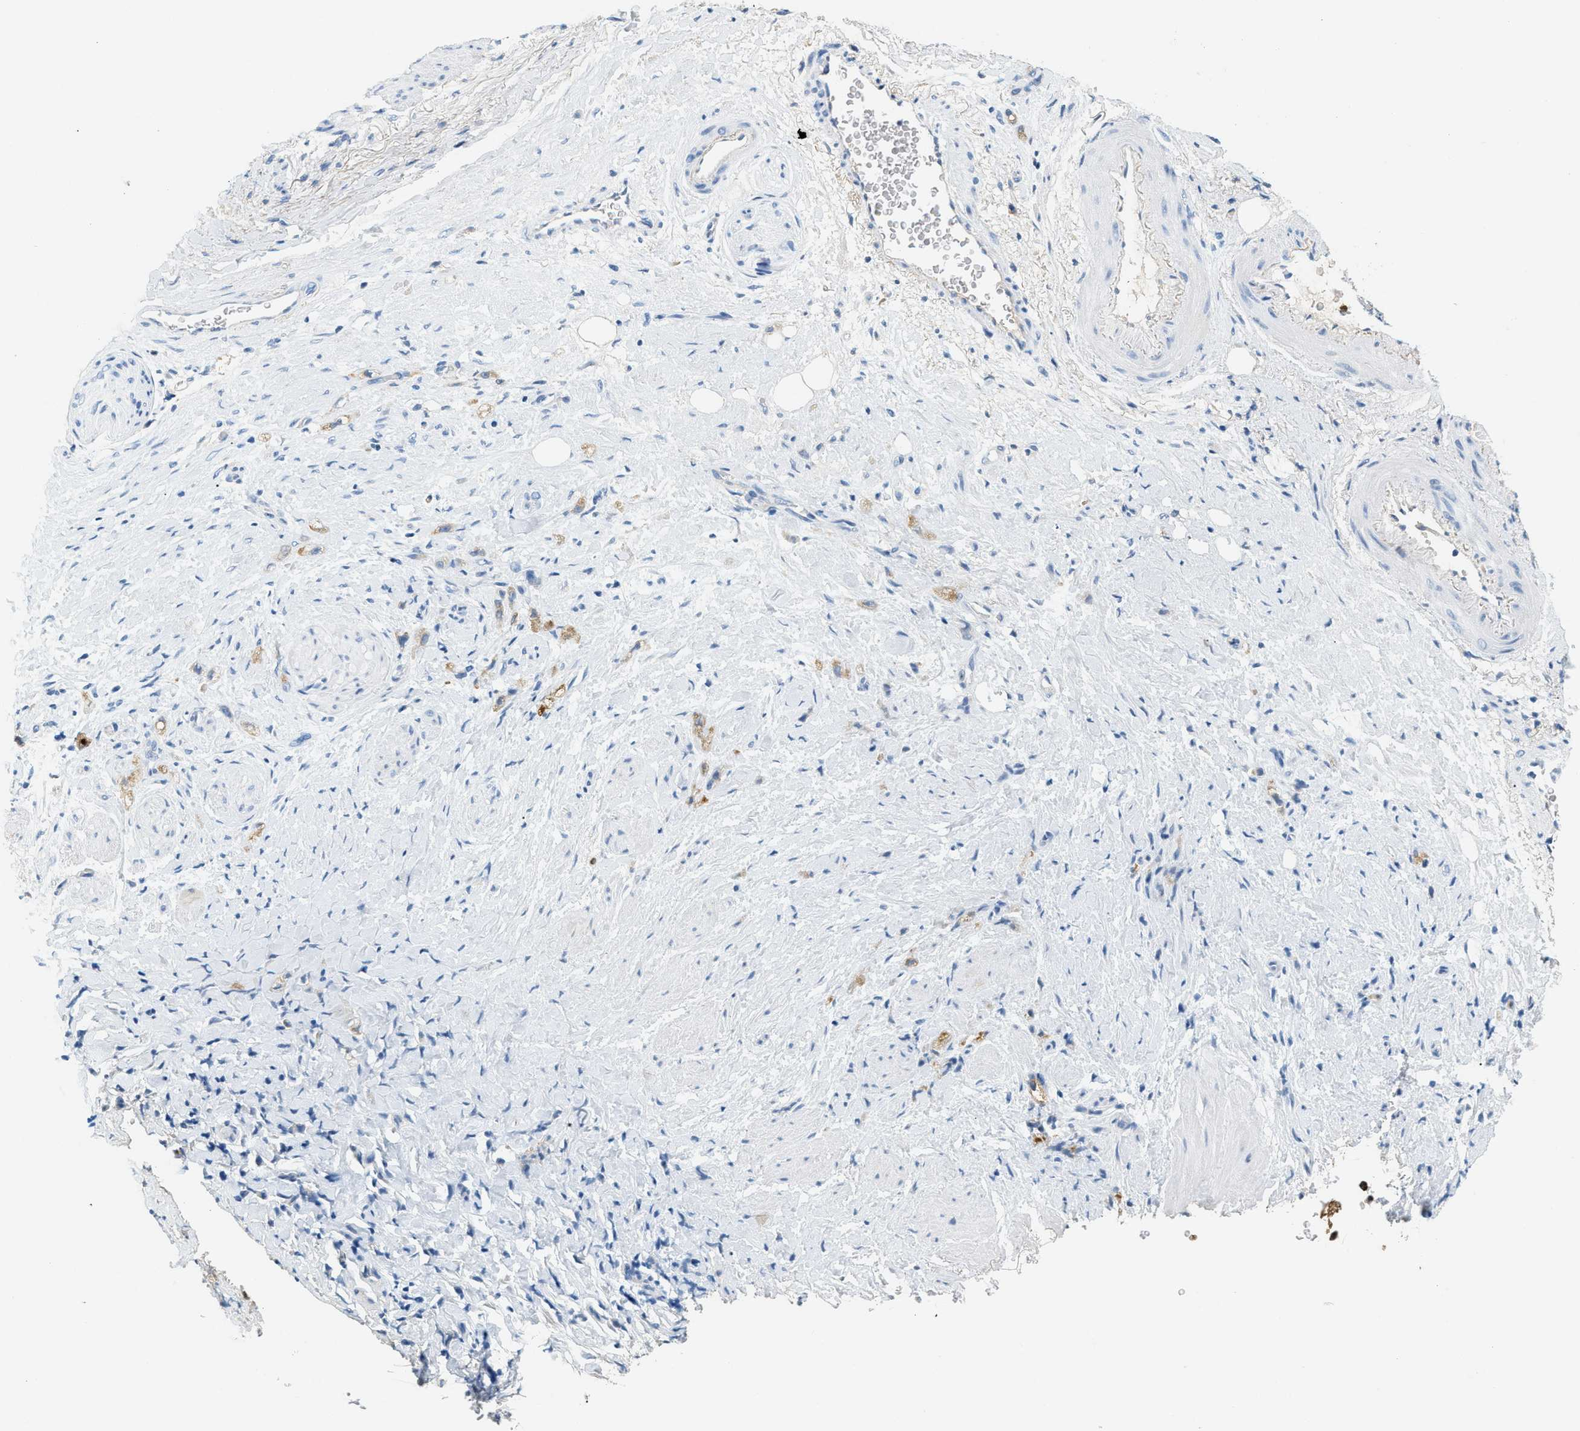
{"staining": {"intensity": "negative", "quantity": "none", "location": "none"}, "tissue": "stomach cancer", "cell_type": "Tumor cells", "image_type": "cancer", "snomed": [{"axis": "morphology", "description": "Adenocarcinoma, NOS"}, {"axis": "topography", "description": "Stomach"}], "caption": "Tumor cells are negative for protein expression in human stomach adenocarcinoma.", "gene": "LCN2", "patient": {"sex": "male", "age": 82}}